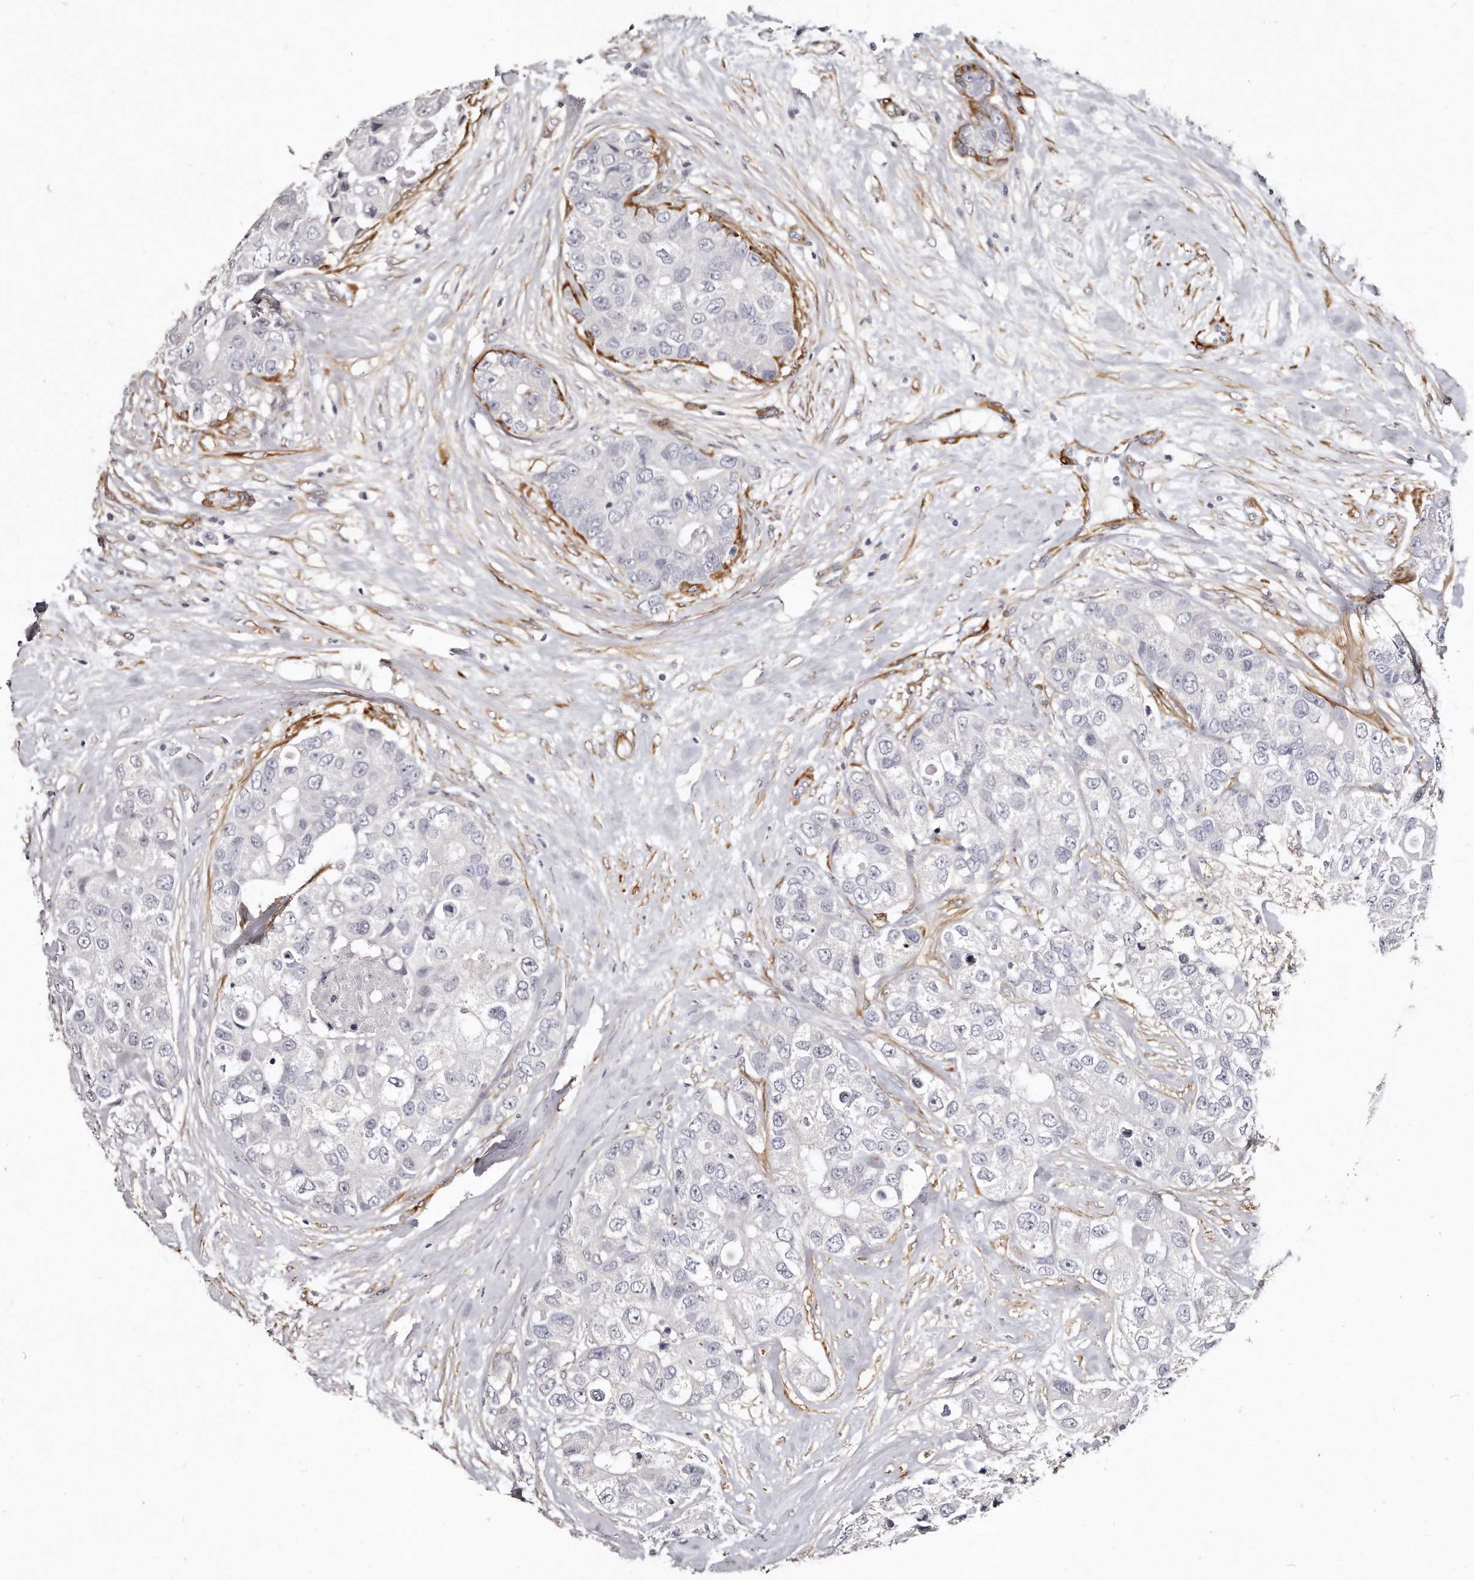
{"staining": {"intensity": "negative", "quantity": "none", "location": "none"}, "tissue": "breast cancer", "cell_type": "Tumor cells", "image_type": "cancer", "snomed": [{"axis": "morphology", "description": "Duct carcinoma"}, {"axis": "topography", "description": "Breast"}], "caption": "An IHC image of breast cancer is shown. There is no staining in tumor cells of breast cancer.", "gene": "LMOD1", "patient": {"sex": "female", "age": 62}}